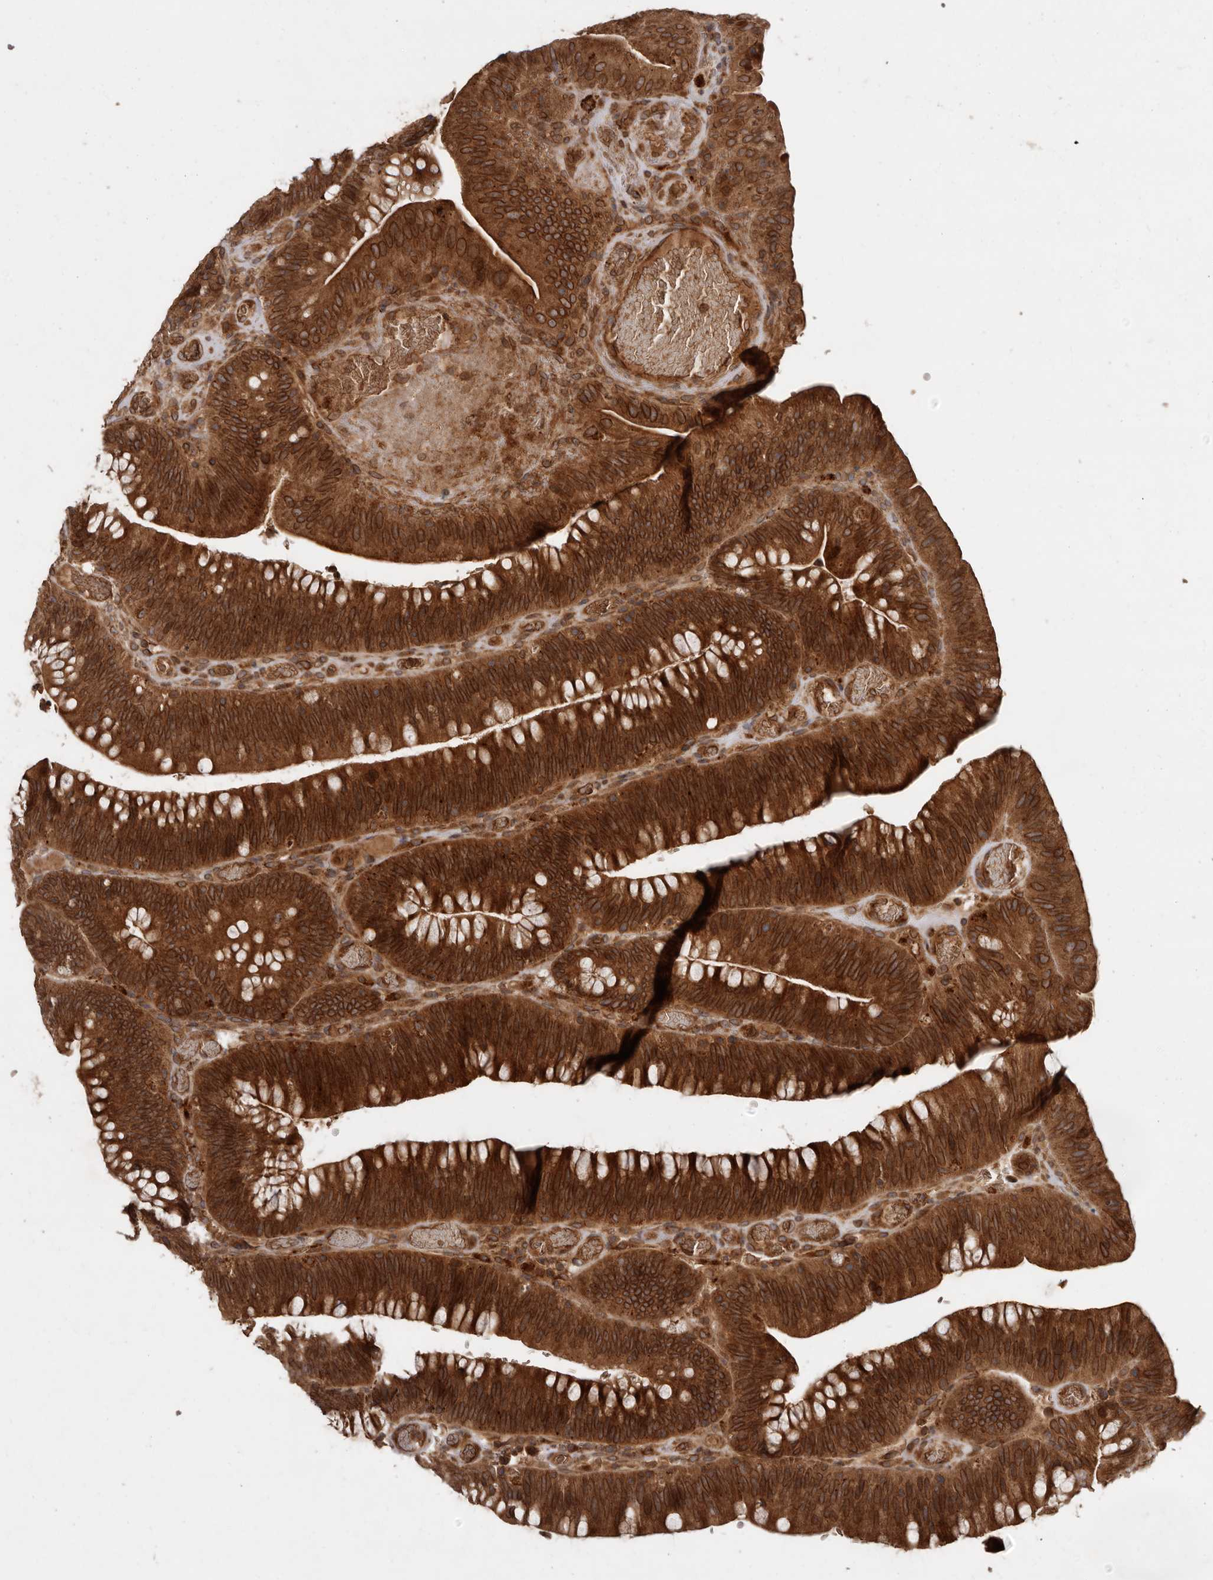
{"staining": {"intensity": "strong", "quantity": ">75%", "location": "cytoplasmic/membranous,nuclear"}, "tissue": "colorectal cancer", "cell_type": "Tumor cells", "image_type": "cancer", "snomed": [{"axis": "morphology", "description": "Normal tissue, NOS"}, {"axis": "topography", "description": "Colon"}], "caption": "A brown stain highlights strong cytoplasmic/membranous and nuclear staining of a protein in colorectal cancer tumor cells.", "gene": "STK36", "patient": {"sex": "female", "age": 82}}